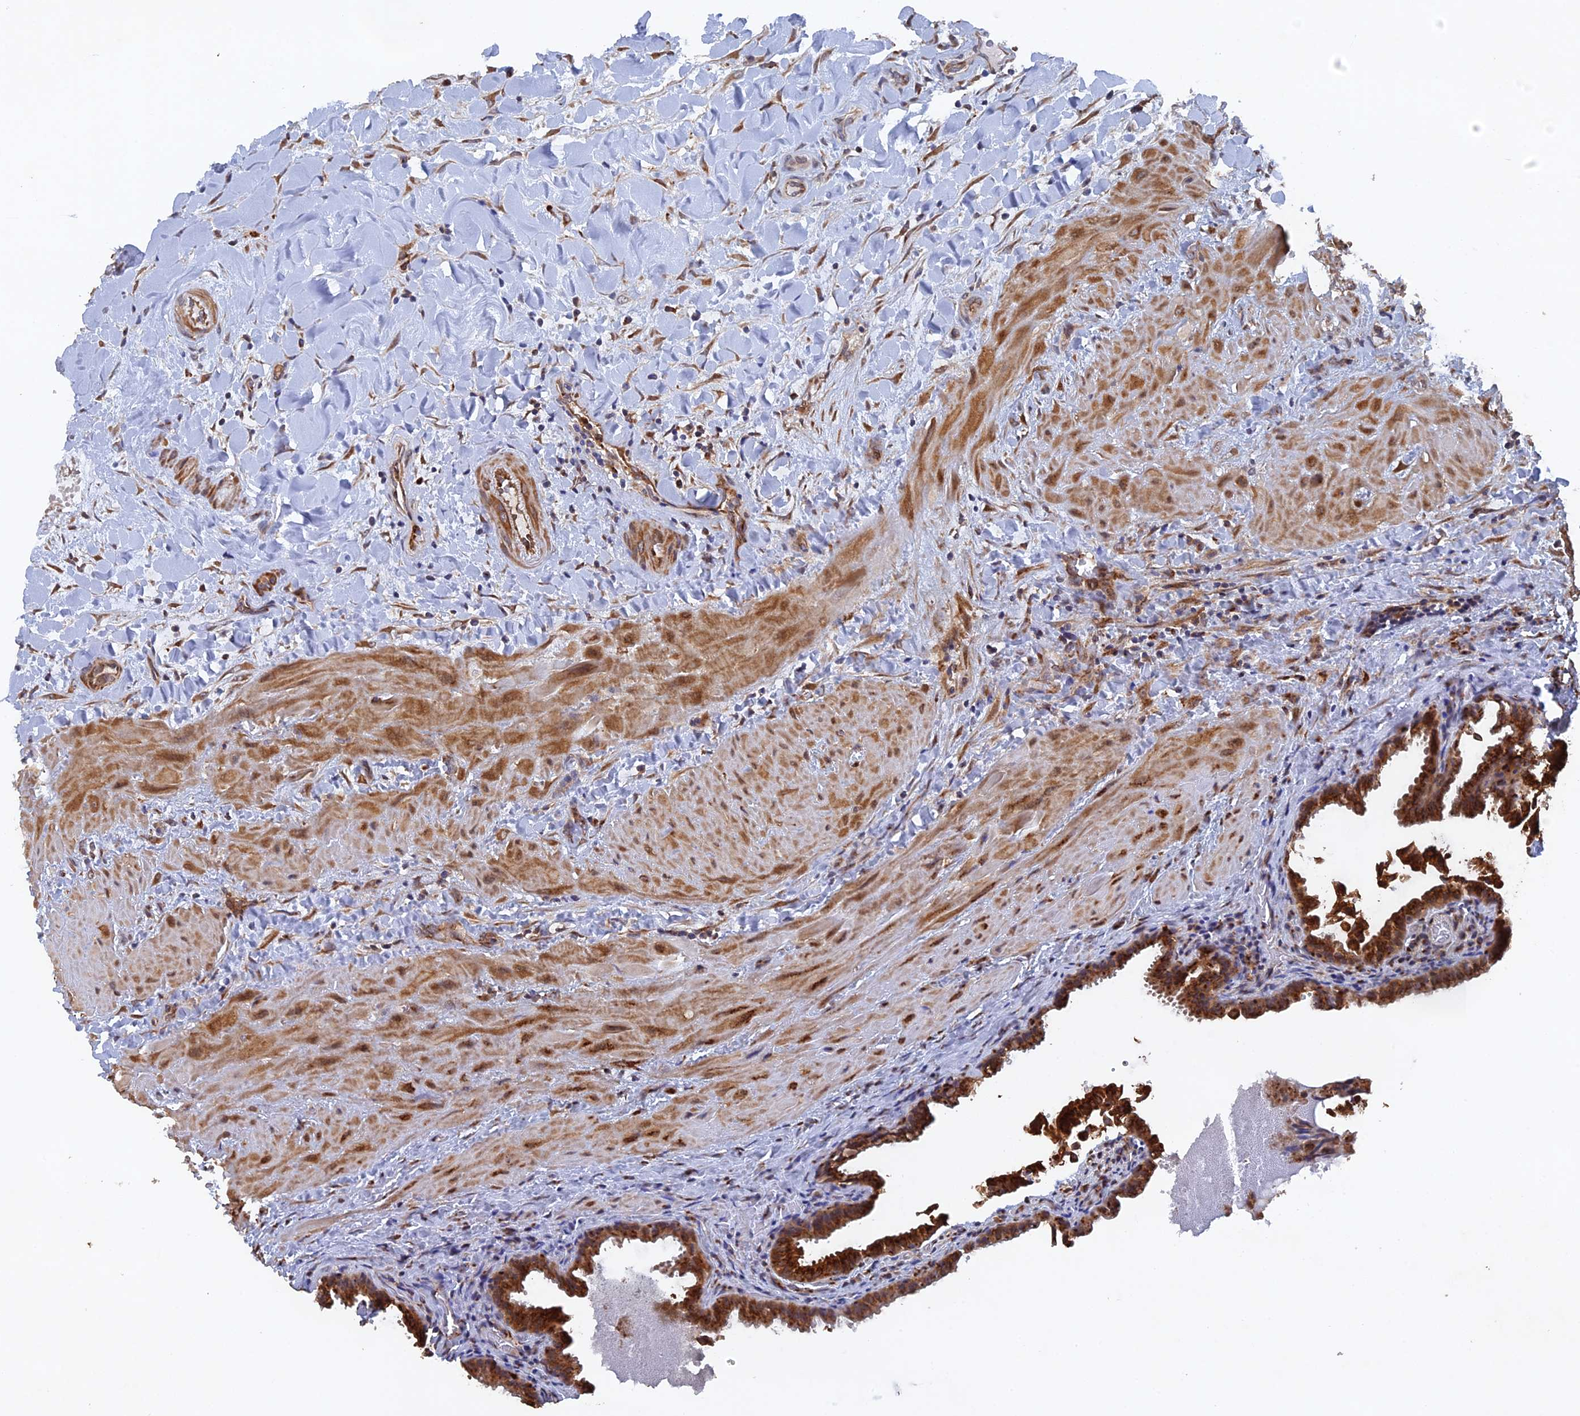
{"staining": {"intensity": "strong", "quantity": ">75%", "location": "cytoplasmic/membranous"}, "tissue": "gallbladder", "cell_type": "Glandular cells", "image_type": "normal", "snomed": [{"axis": "morphology", "description": "Normal tissue, NOS"}, {"axis": "topography", "description": "Gallbladder"}], "caption": "DAB (3,3'-diaminobenzidine) immunohistochemical staining of benign human gallbladder exhibits strong cytoplasmic/membranous protein staining in about >75% of glandular cells. (DAB (3,3'-diaminobenzidine) = brown stain, brightfield microscopy at high magnification).", "gene": "VPS37C", "patient": {"sex": "male", "age": 24}}